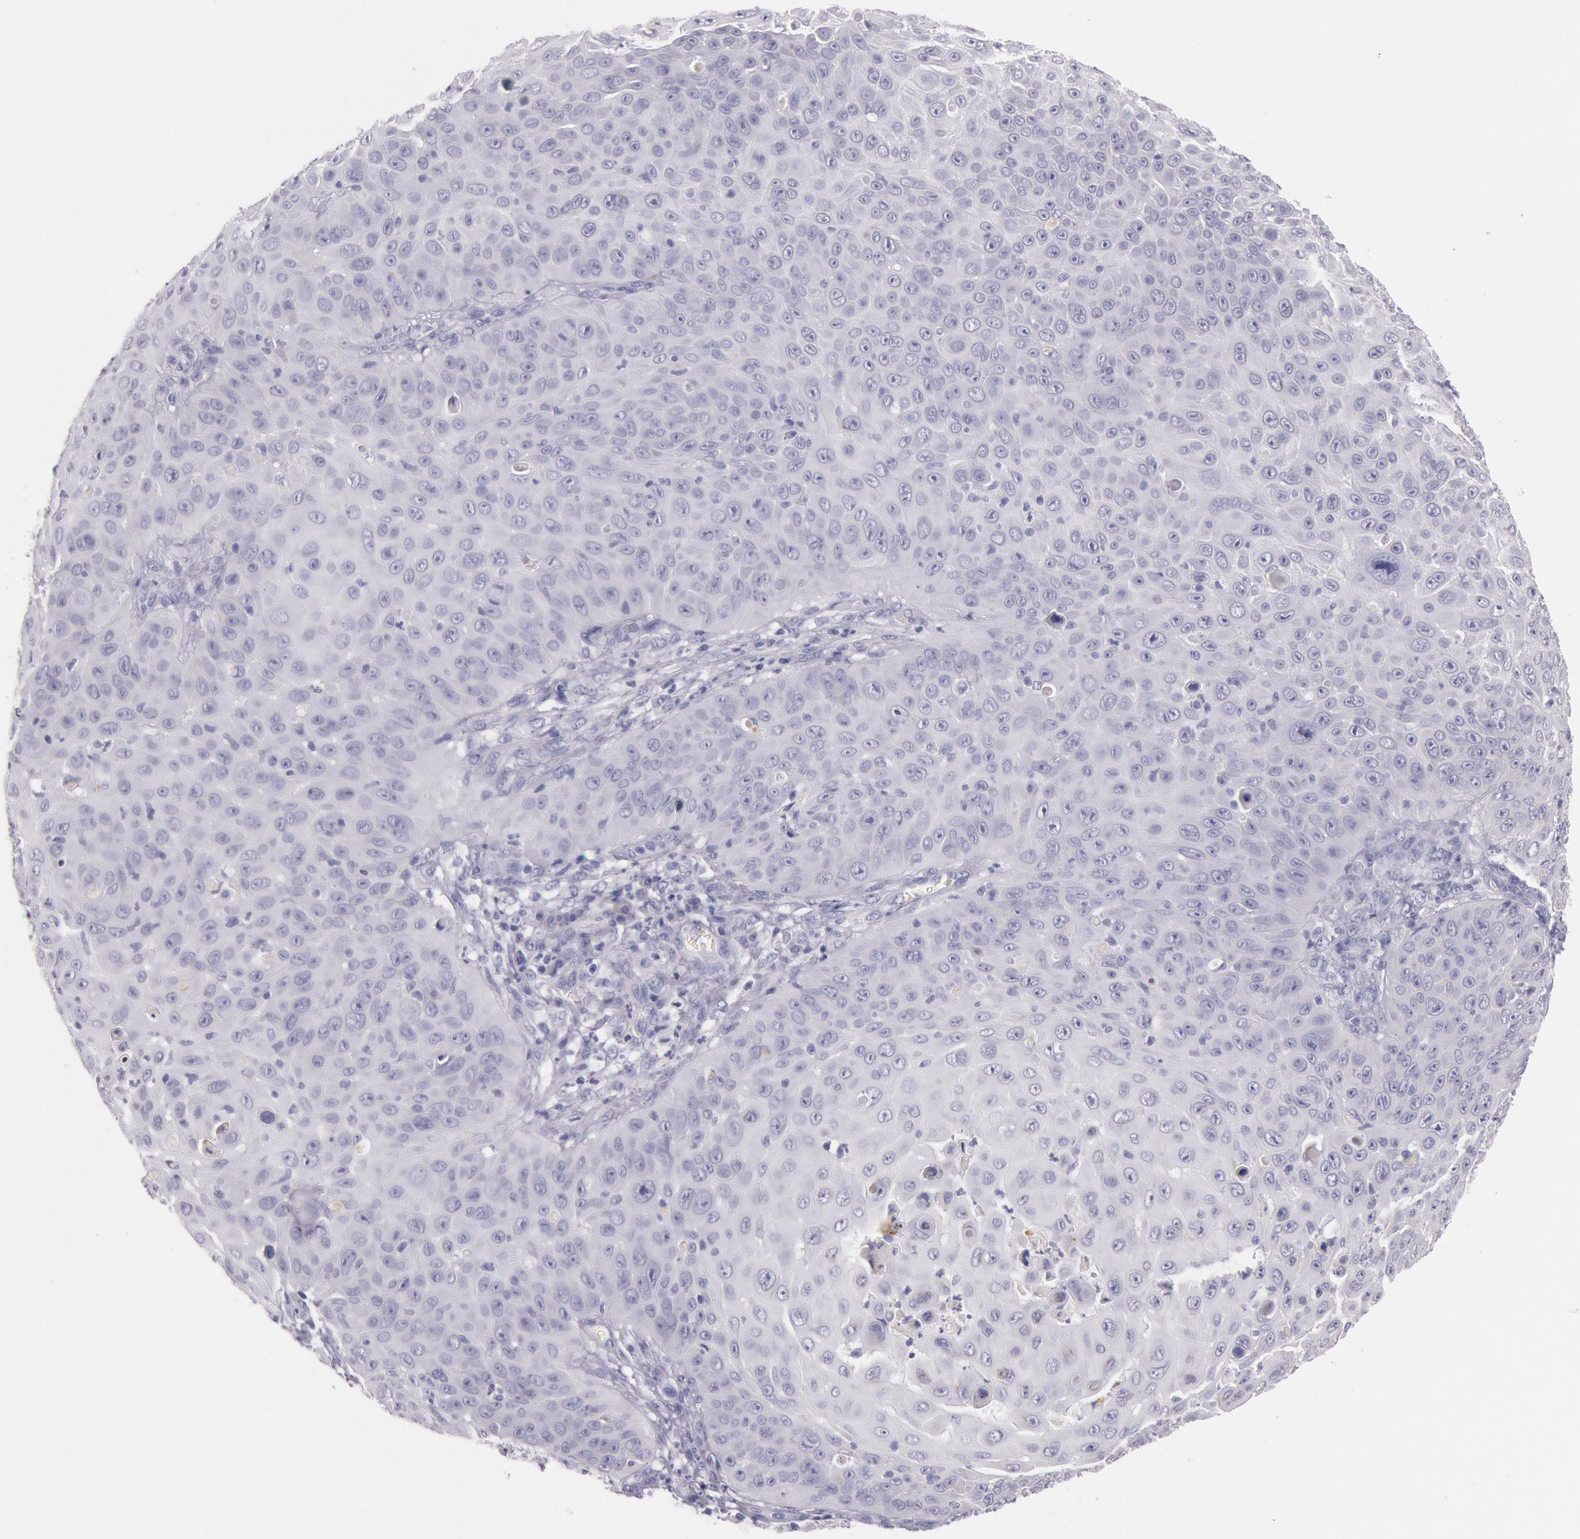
{"staining": {"intensity": "negative", "quantity": "none", "location": "none"}, "tissue": "skin cancer", "cell_type": "Tumor cells", "image_type": "cancer", "snomed": [{"axis": "morphology", "description": "Squamous cell carcinoma, NOS"}, {"axis": "topography", "description": "Skin"}], "caption": "Human squamous cell carcinoma (skin) stained for a protein using immunohistochemistry (IHC) exhibits no expression in tumor cells.", "gene": "EGFR", "patient": {"sex": "male", "age": 82}}